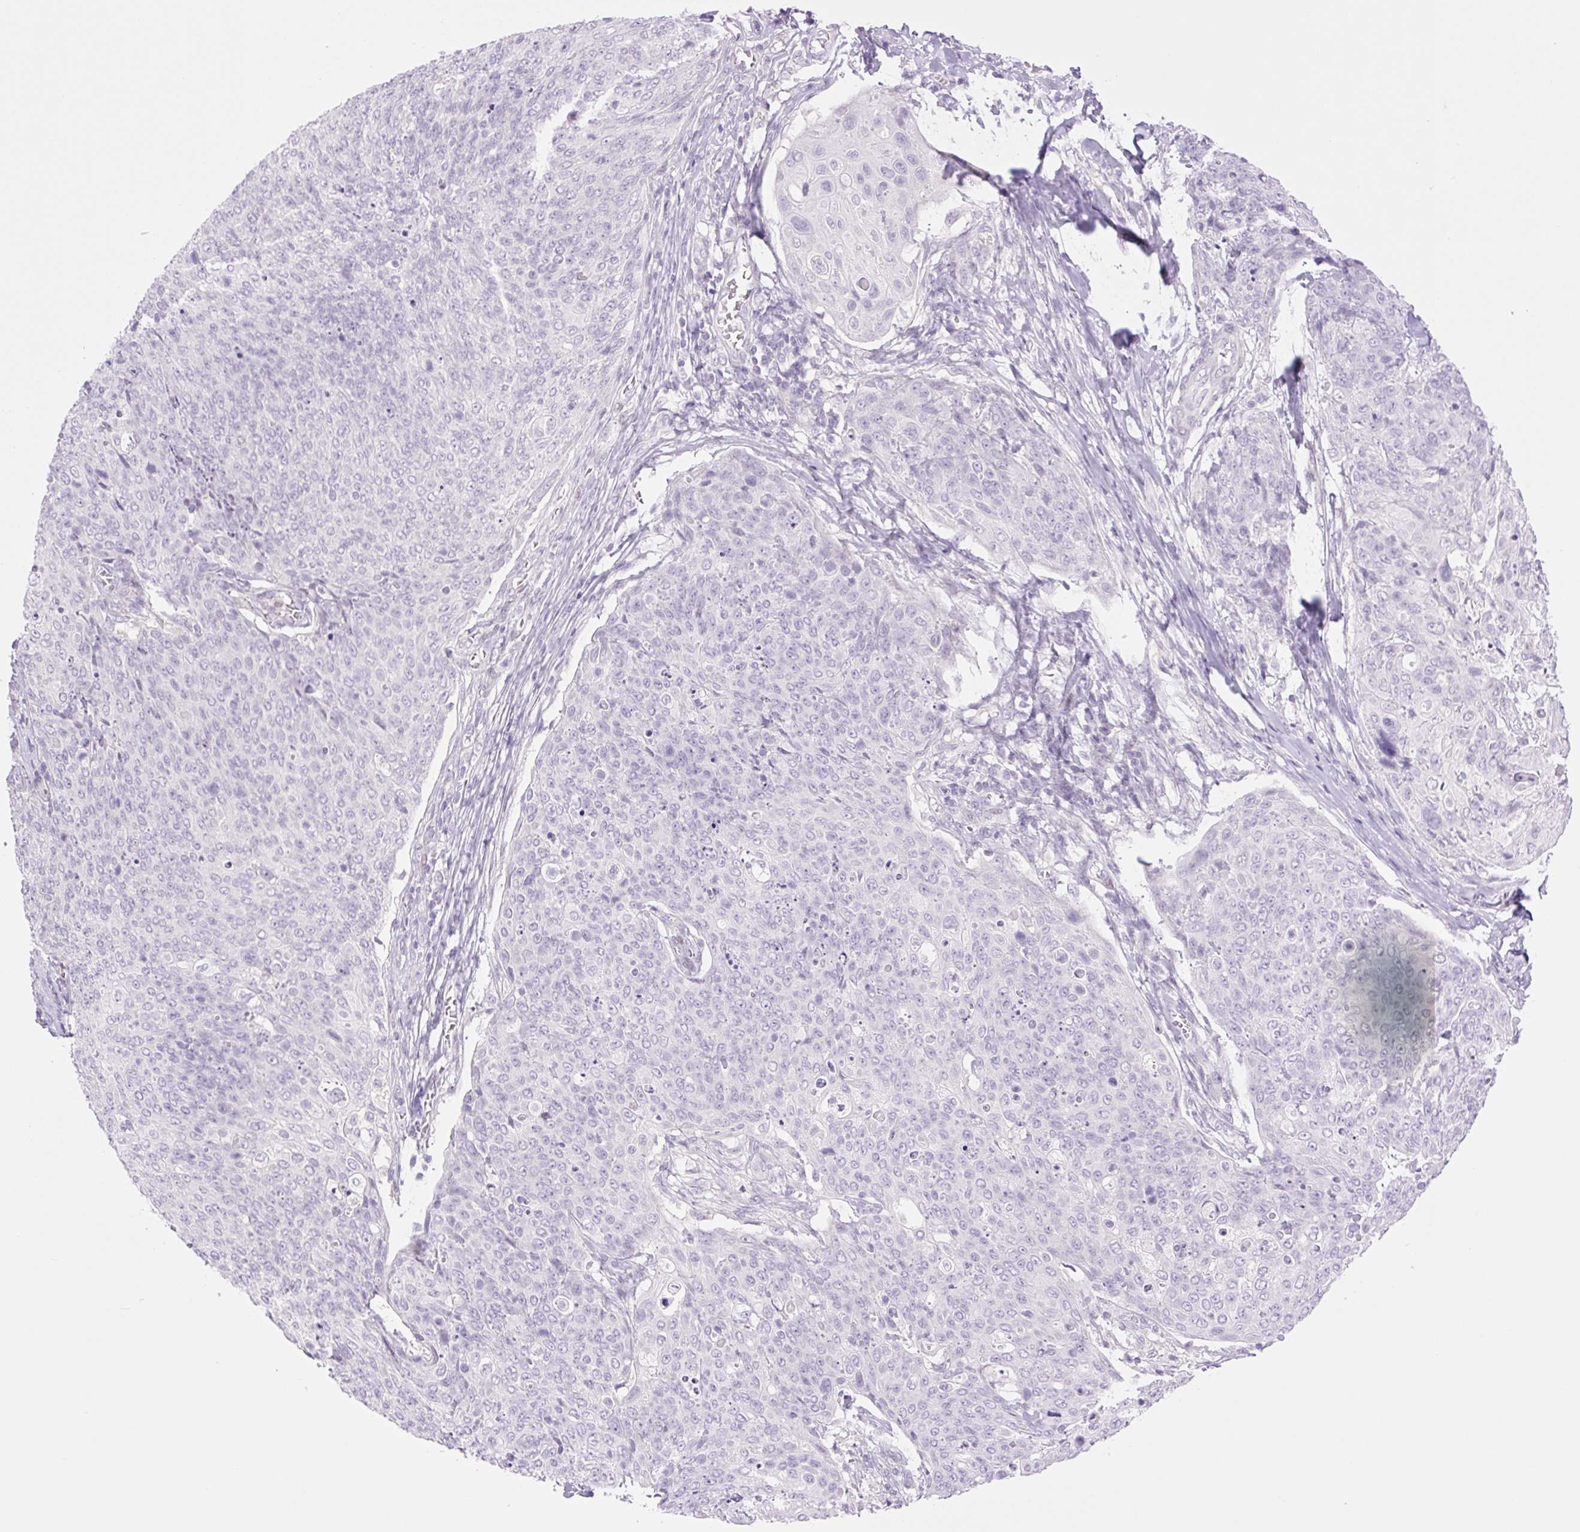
{"staining": {"intensity": "negative", "quantity": "none", "location": "none"}, "tissue": "skin cancer", "cell_type": "Tumor cells", "image_type": "cancer", "snomed": [{"axis": "morphology", "description": "Squamous cell carcinoma, NOS"}, {"axis": "topography", "description": "Skin"}, {"axis": "topography", "description": "Vulva"}], "caption": "Tumor cells show no significant positivity in squamous cell carcinoma (skin).", "gene": "TBX15", "patient": {"sex": "female", "age": 85}}